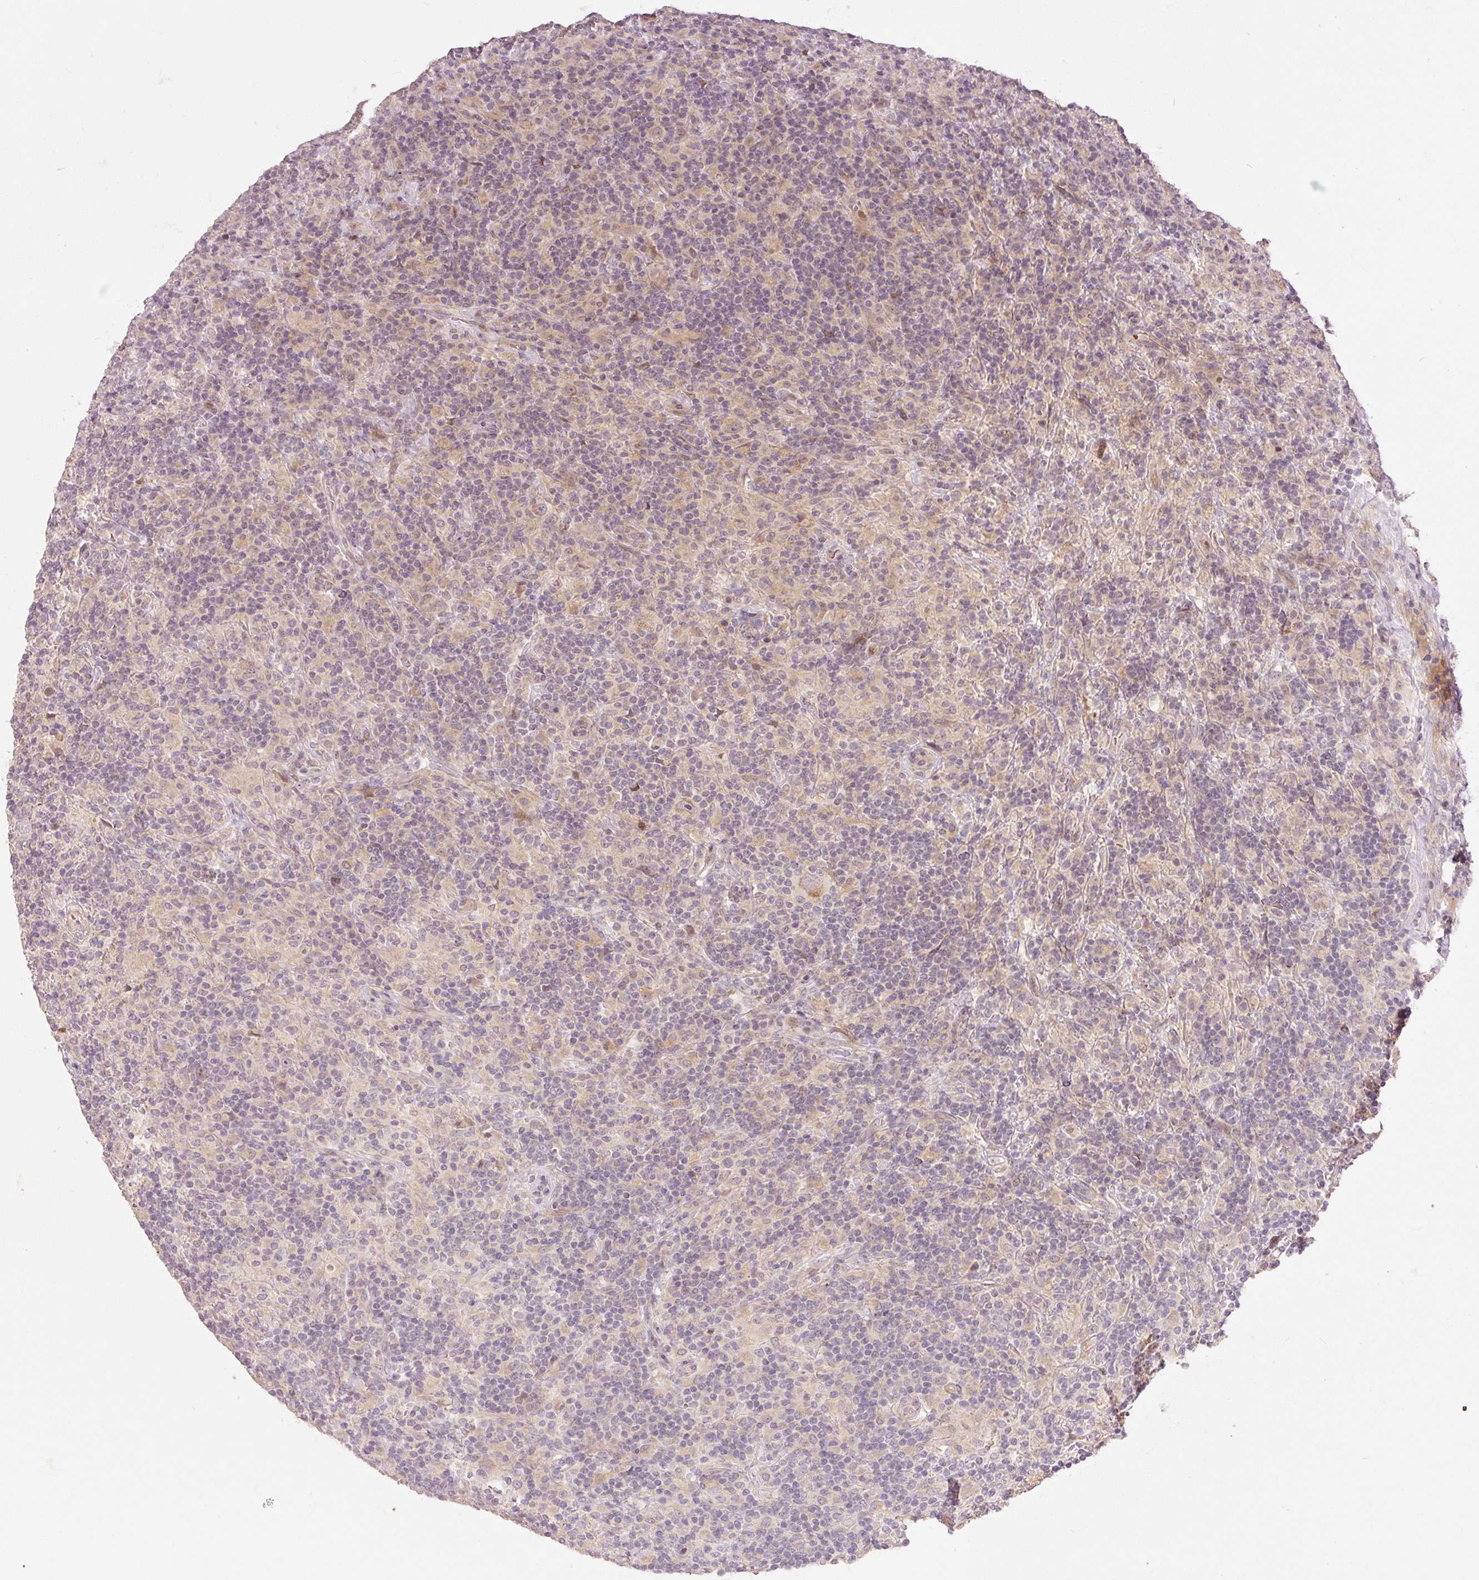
{"staining": {"intensity": "moderate", "quantity": "<25%", "location": "cytoplasmic/membranous"}, "tissue": "lymphoma", "cell_type": "Tumor cells", "image_type": "cancer", "snomed": [{"axis": "morphology", "description": "Hodgkin's disease, NOS"}, {"axis": "topography", "description": "Lymph node"}], "caption": "A brown stain highlights moderate cytoplasmic/membranous staining of a protein in human lymphoma tumor cells.", "gene": "SLC29A3", "patient": {"sex": "male", "age": 70}}